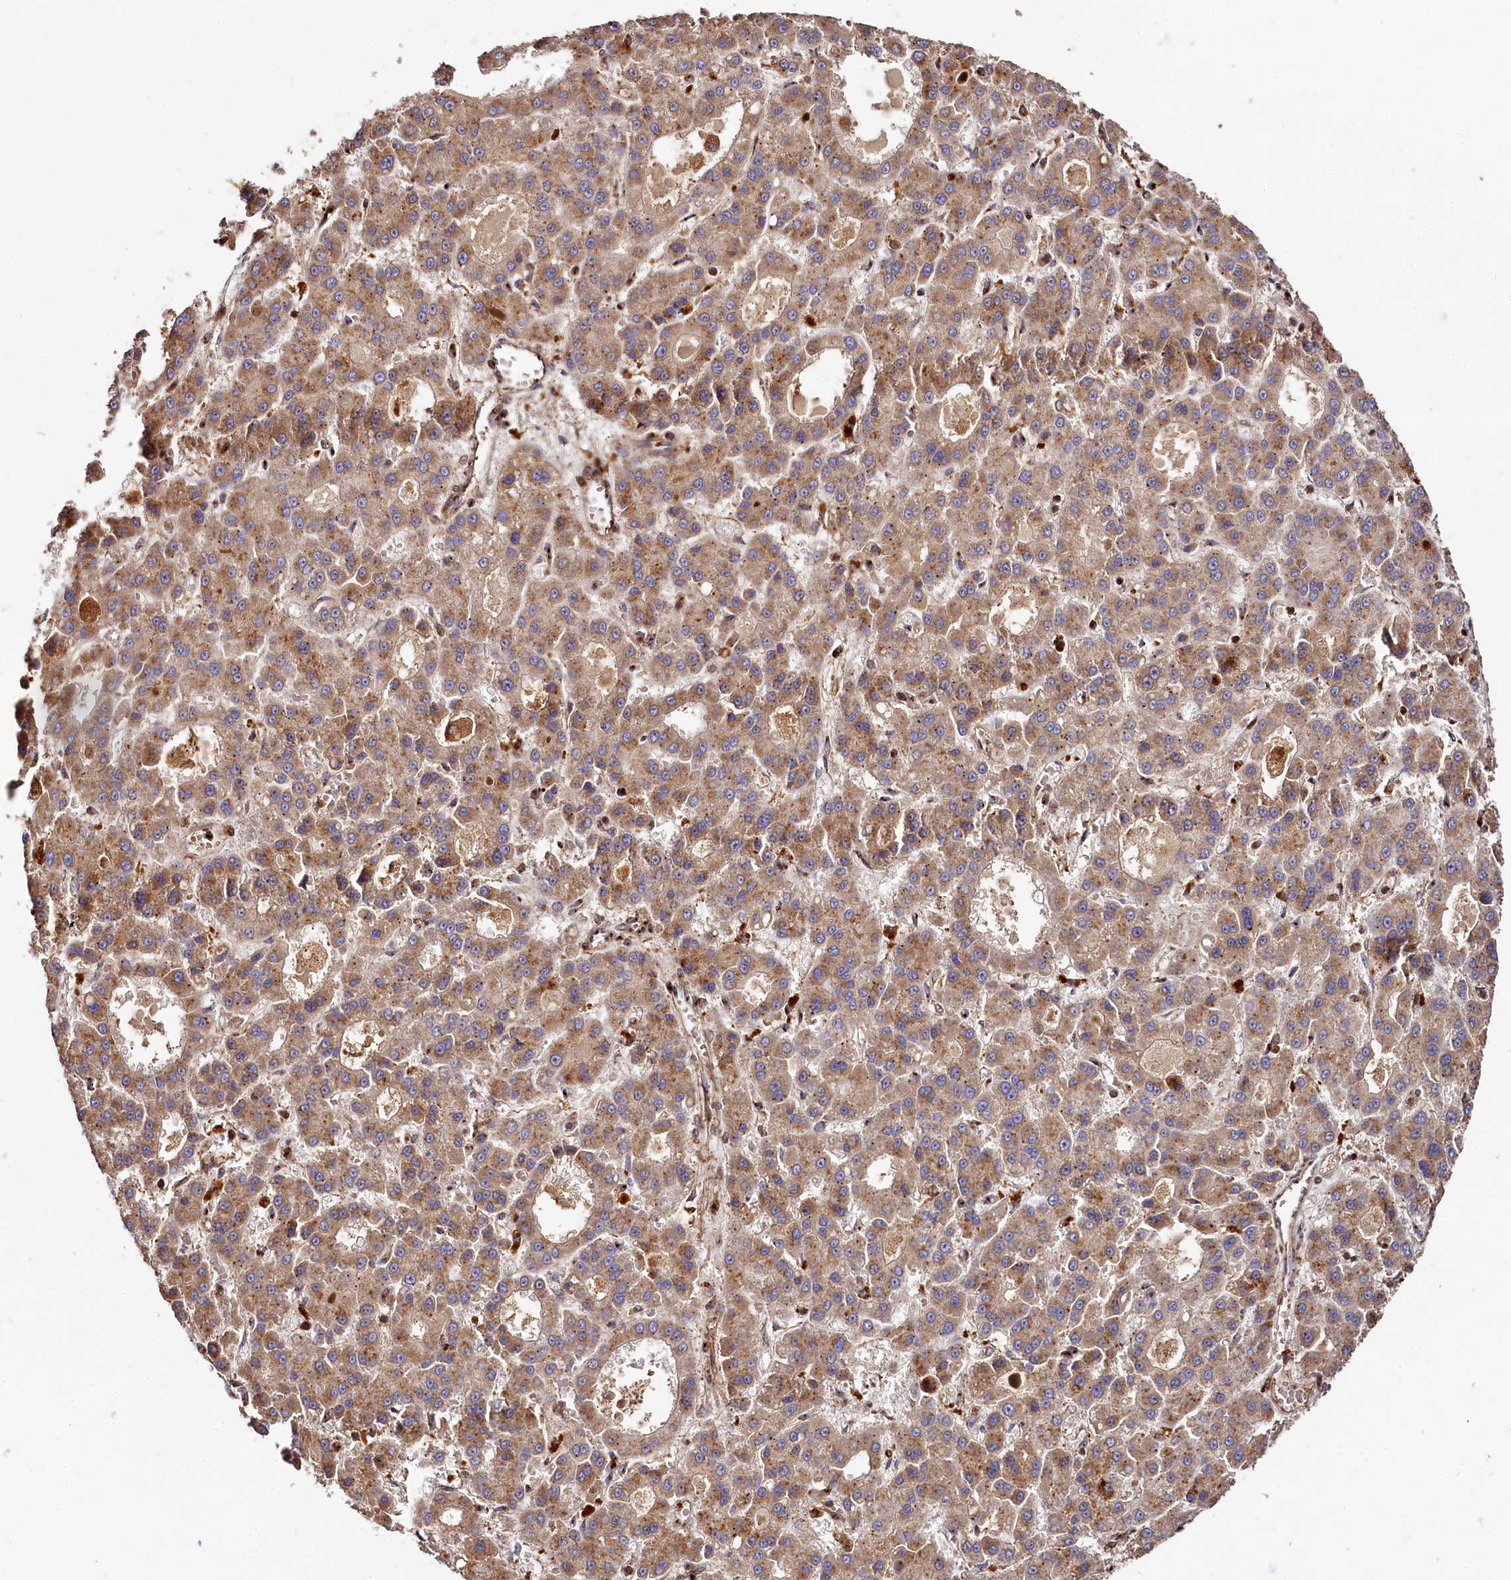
{"staining": {"intensity": "moderate", "quantity": ">75%", "location": "cytoplasmic/membranous"}, "tissue": "liver cancer", "cell_type": "Tumor cells", "image_type": "cancer", "snomed": [{"axis": "morphology", "description": "Carcinoma, Hepatocellular, NOS"}, {"axis": "topography", "description": "Liver"}], "caption": "There is medium levels of moderate cytoplasmic/membranous staining in tumor cells of liver cancer, as demonstrated by immunohistochemical staining (brown color).", "gene": "WDR73", "patient": {"sex": "male", "age": 70}}